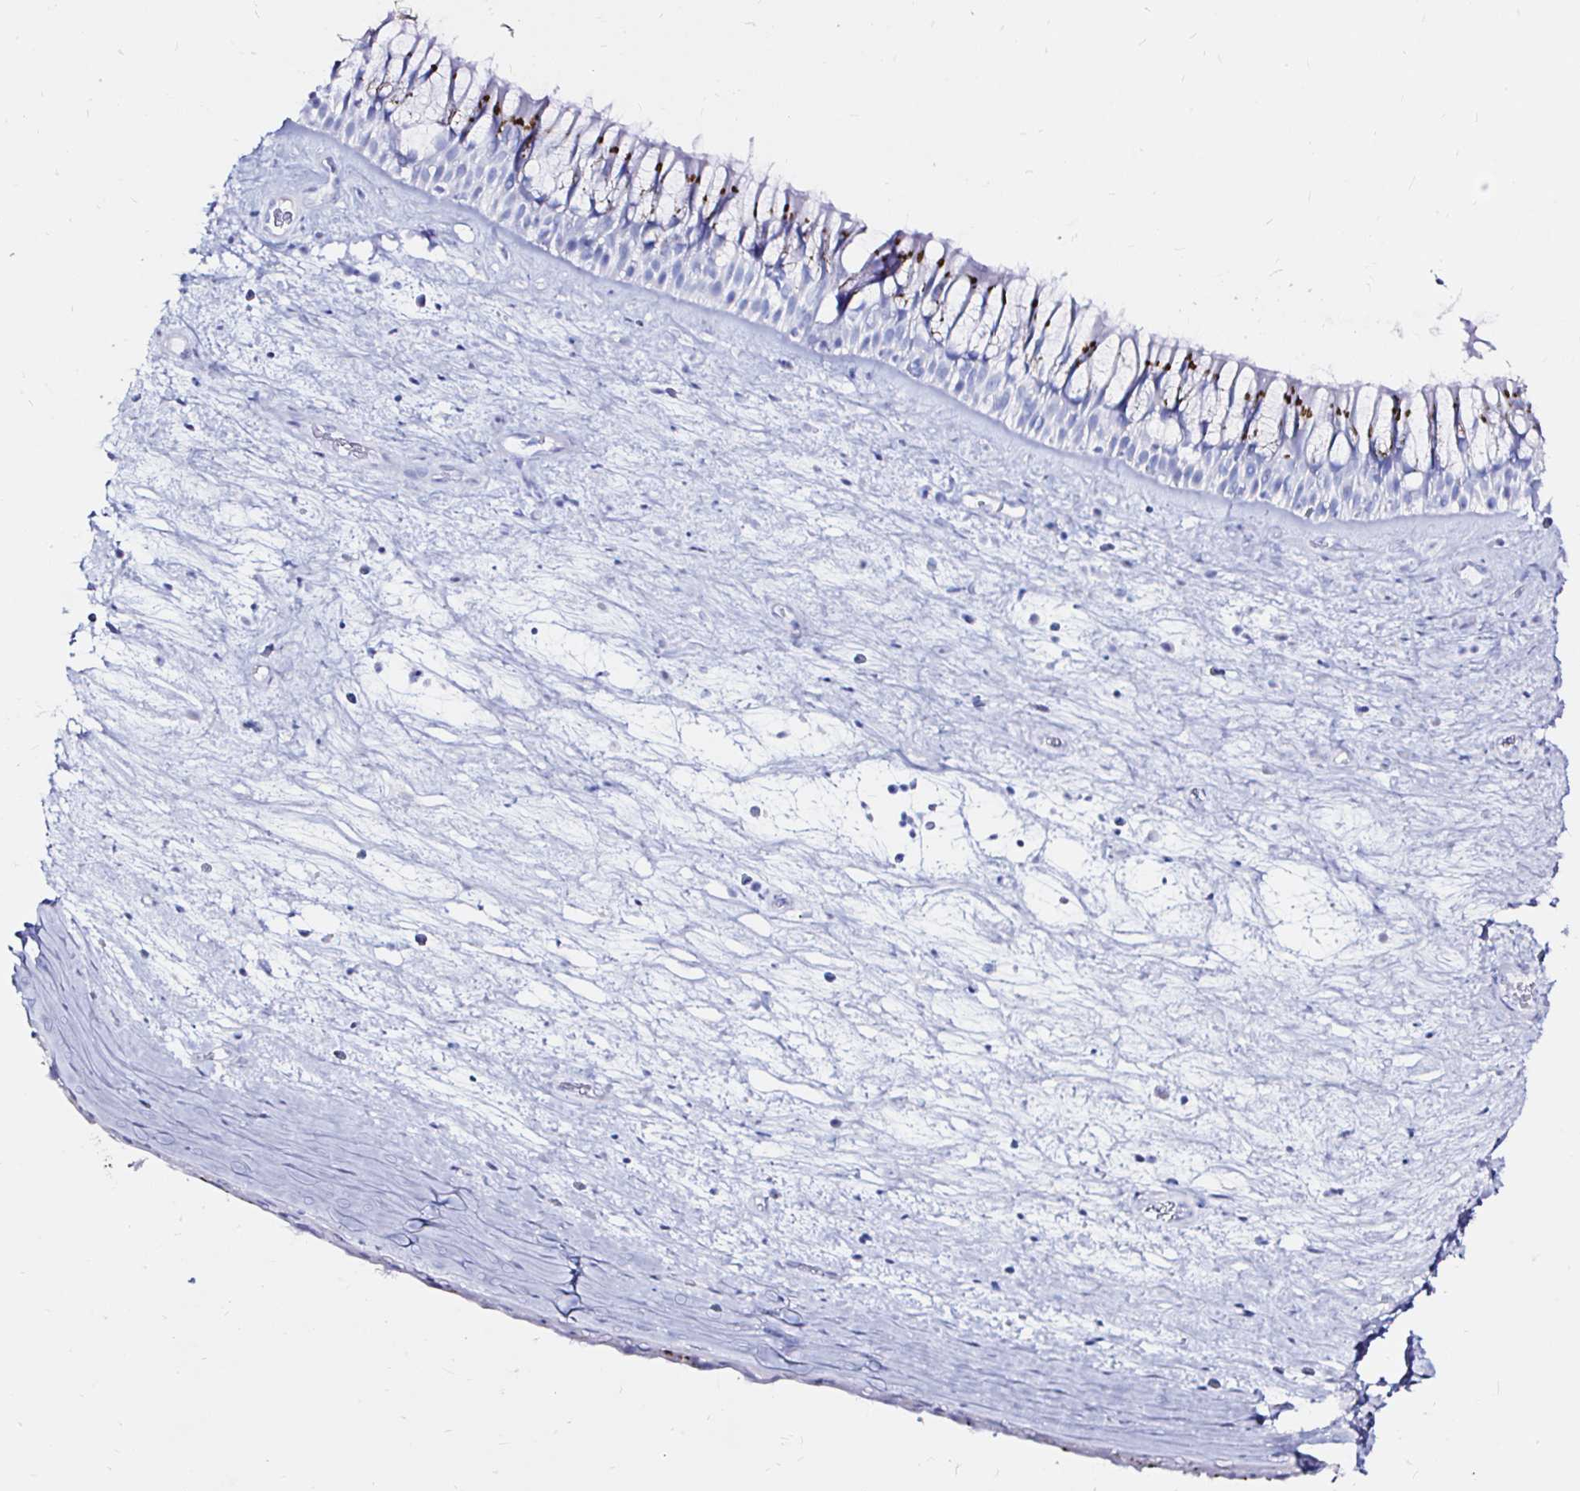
{"staining": {"intensity": "strong", "quantity": "<25%", "location": "cytoplasmic/membranous"}, "tissue": "nasopharynx", "cell_type": "Respiratory epithelial cells", "image_type": "normal", "snomed": [{"axis": "morphology", "description": "Normal tissue, NOS"}, {"axis": "topography", "description": "Nasopharynx"}], "caption": "Immunohistochemical staining of normal nasopharynx demonstrates <25% levels of strong cytoplasmic/membranous protein positivity in about <25% of respiratory epithelial cells.", "gene": "ZNF432", "patient": {"sex": "male", "age": 74}}